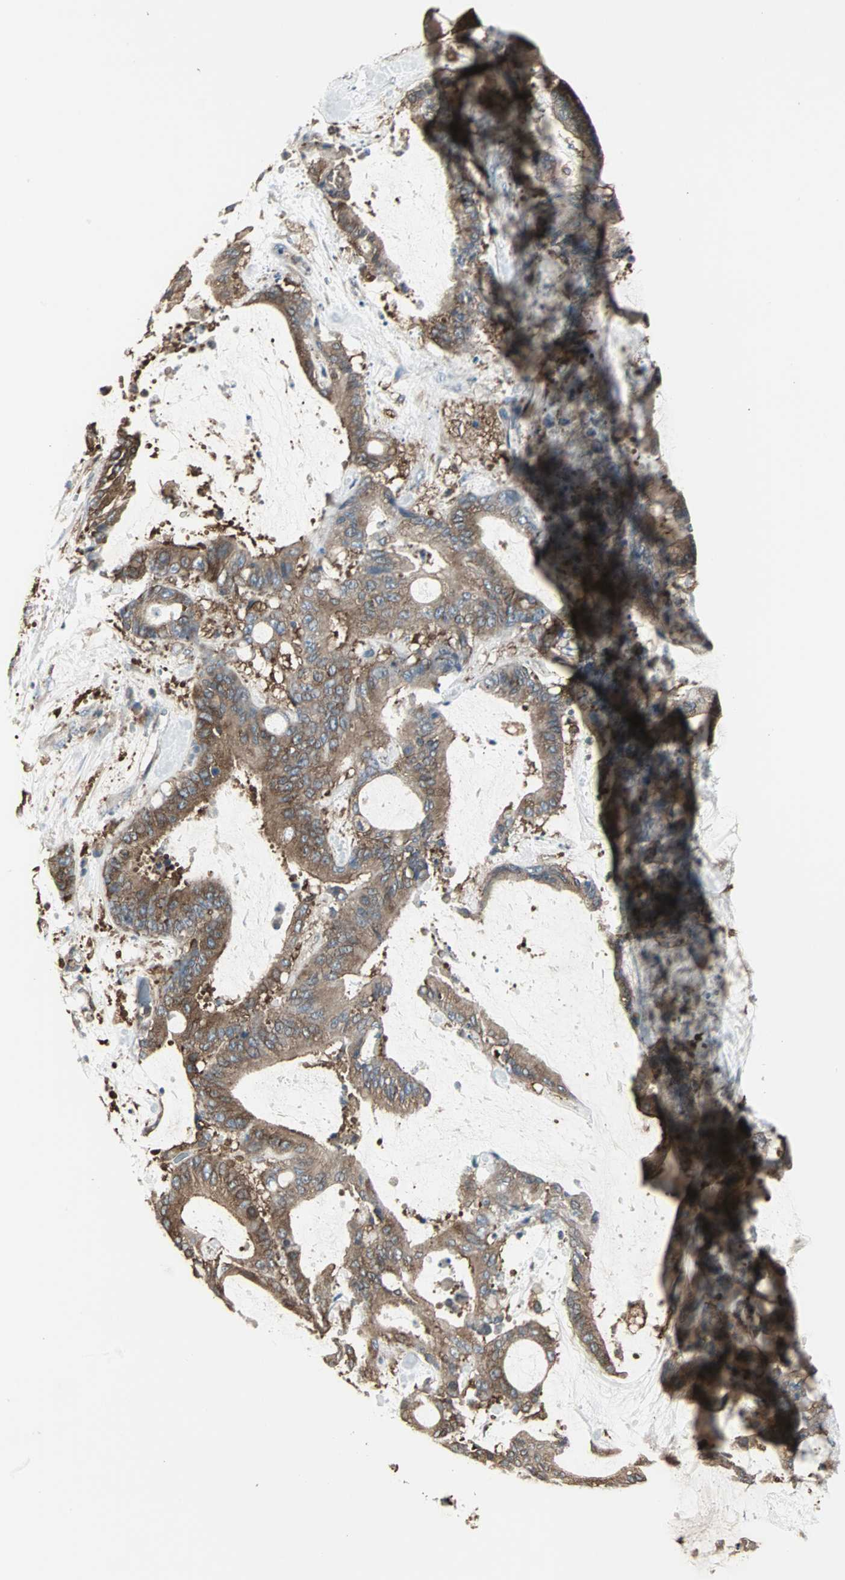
{"staining": {"intensity": "strong", "quantity": ">75%", "location": "cytoplasmic/membranous"}, "tissue": "liver cancer", "cell_type": "Tumor cells", "image_type": "cancer", "snomed": [{"axis": "morphology", "description": "Cholangiocarcinoma"}, {"axis": "topography", "description": "Liver"}], "caption": "Tumor cells demonstrate high levels of strong cytoplasmic/membranous expression in approximately >75% of cells in human cholangiocarcinoma (liver). The protein is stained brown, and the nuclei are stained in blue (DAB IHC with brightfield microscopy, high magnification).", "gene": "LRRFIP1", "patient": {"sex": "female", "age": 73}}